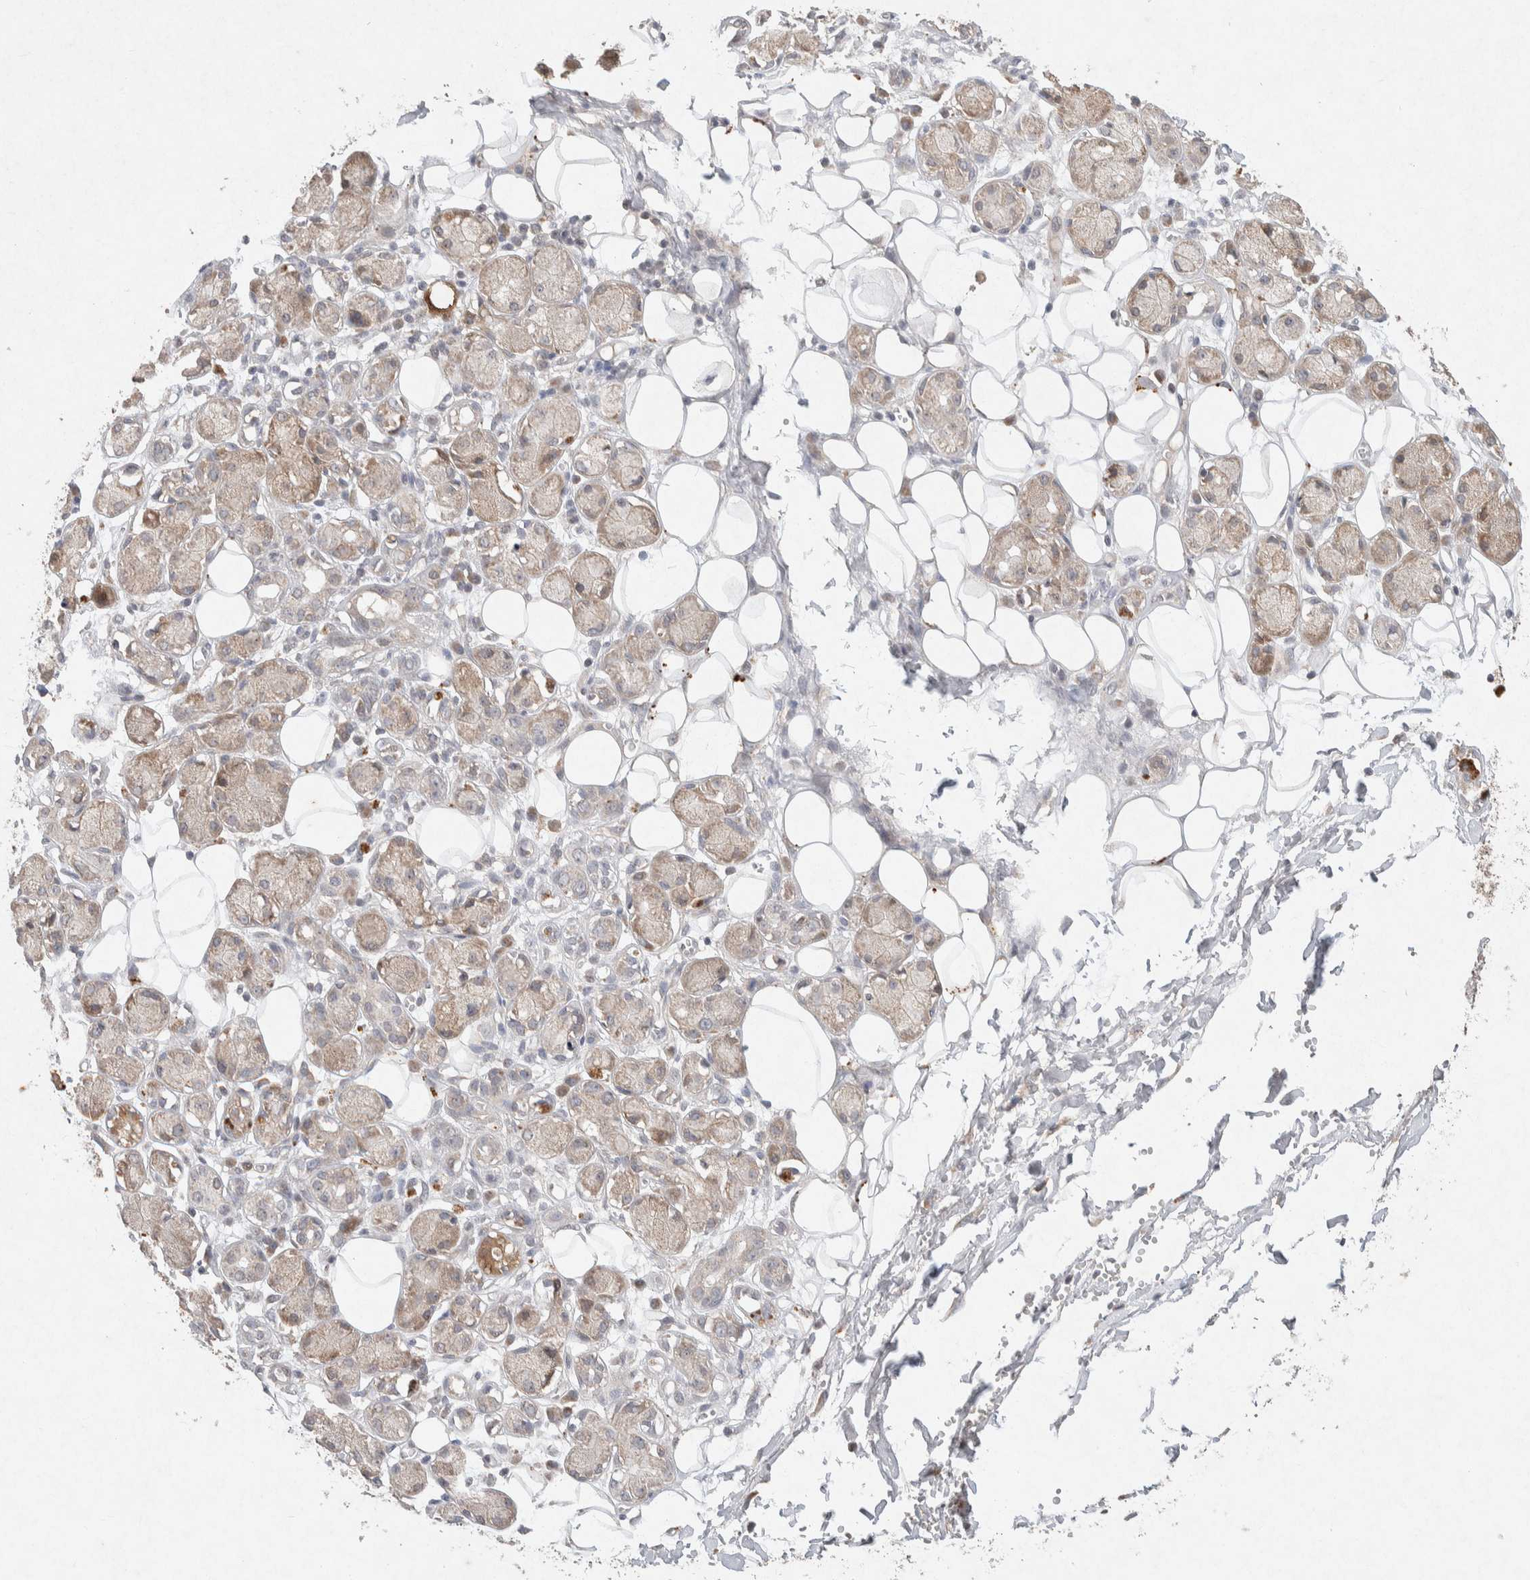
{"staining": {"intensity": "negative", "quantity": "none", "location": "none"}, "tissue": "adipose tissue", "cell_type": "Adipocytes", "image_type": "normal", "snomed": [{"axis": "morphology", "description": "Normal tissue, NOS"}, {"axis": "morphology", "description": "Inflammation, NOS"}, {"axis": "topography", "description": "Vascular tissue"}, {"axis": "topography", "description": "Salivary gland"}], "caption": "The photomicrograph reveals no significant expression in adipocytes of adipose tissue. Brightfield microscopy of immunohistochemistry stained with DAB (3,3'-diaminobenzidine) (brown) and hematoxylin (blue), captured at high magnification.", "gene": "CMTM4", "patient": {"sex": "female", "age": 75}}